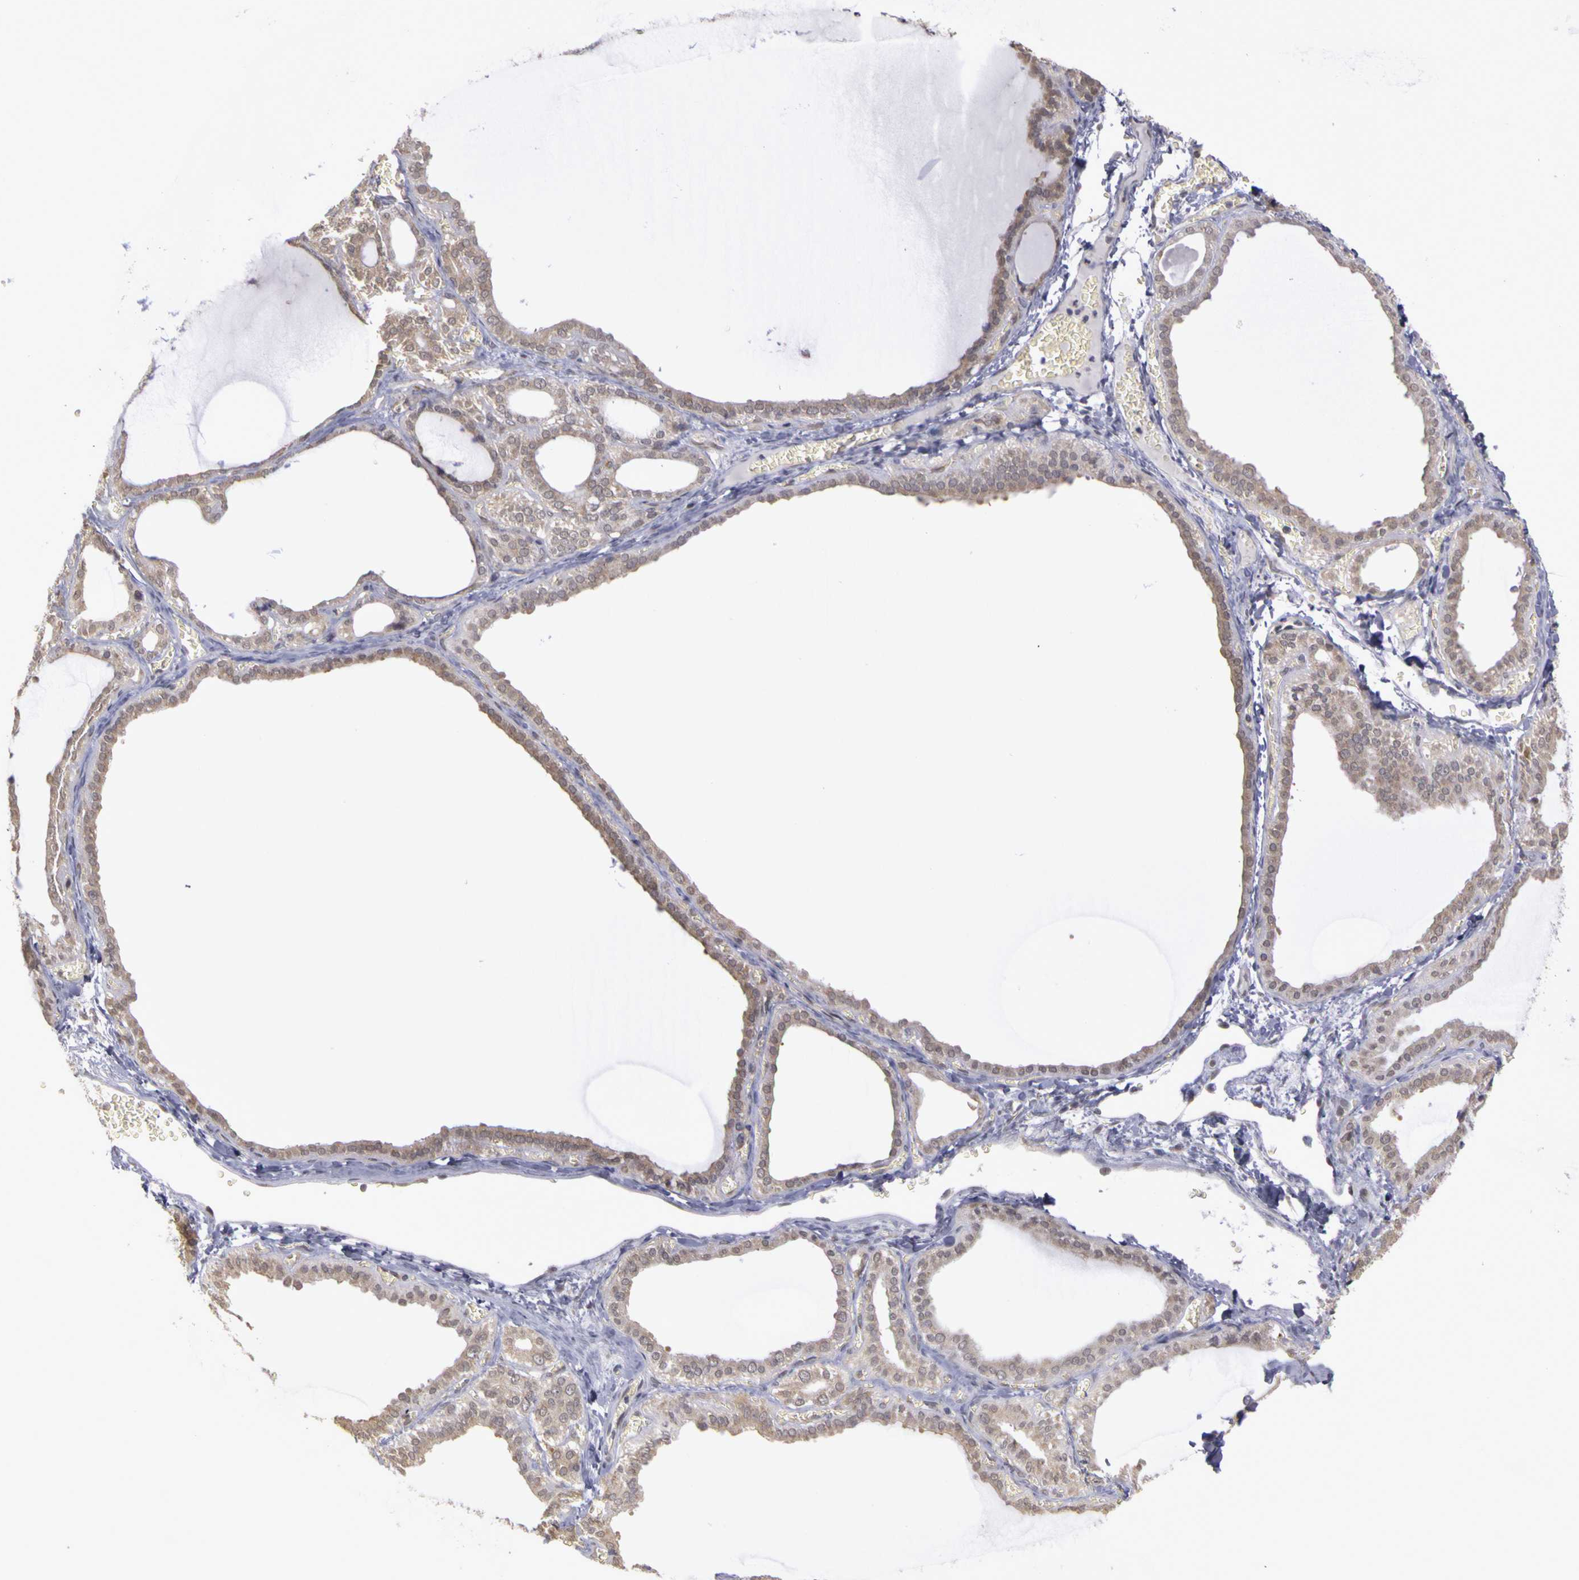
{"staining": {"intensity": "weak", "quantity": "25%-75%", "location": "cytoplasmic/membranous"}, "tissue": "thyroid gland", "cell_type": "Glandular cells", "image_type": "normal", "snomed": [{"axis": "morphology", "description": "Normal tissue, NOS"}, {"axis": "topography", "description": "Thyroid gland"}], "caption": "Immunohistochemistry of normal human thyroid gland shows low levels of weak cytoplasmic/membranous staining in about 25%-75% of glandular cells.", "gene": "FRMD7", "patient": {"sex": "female", "age": 55}}